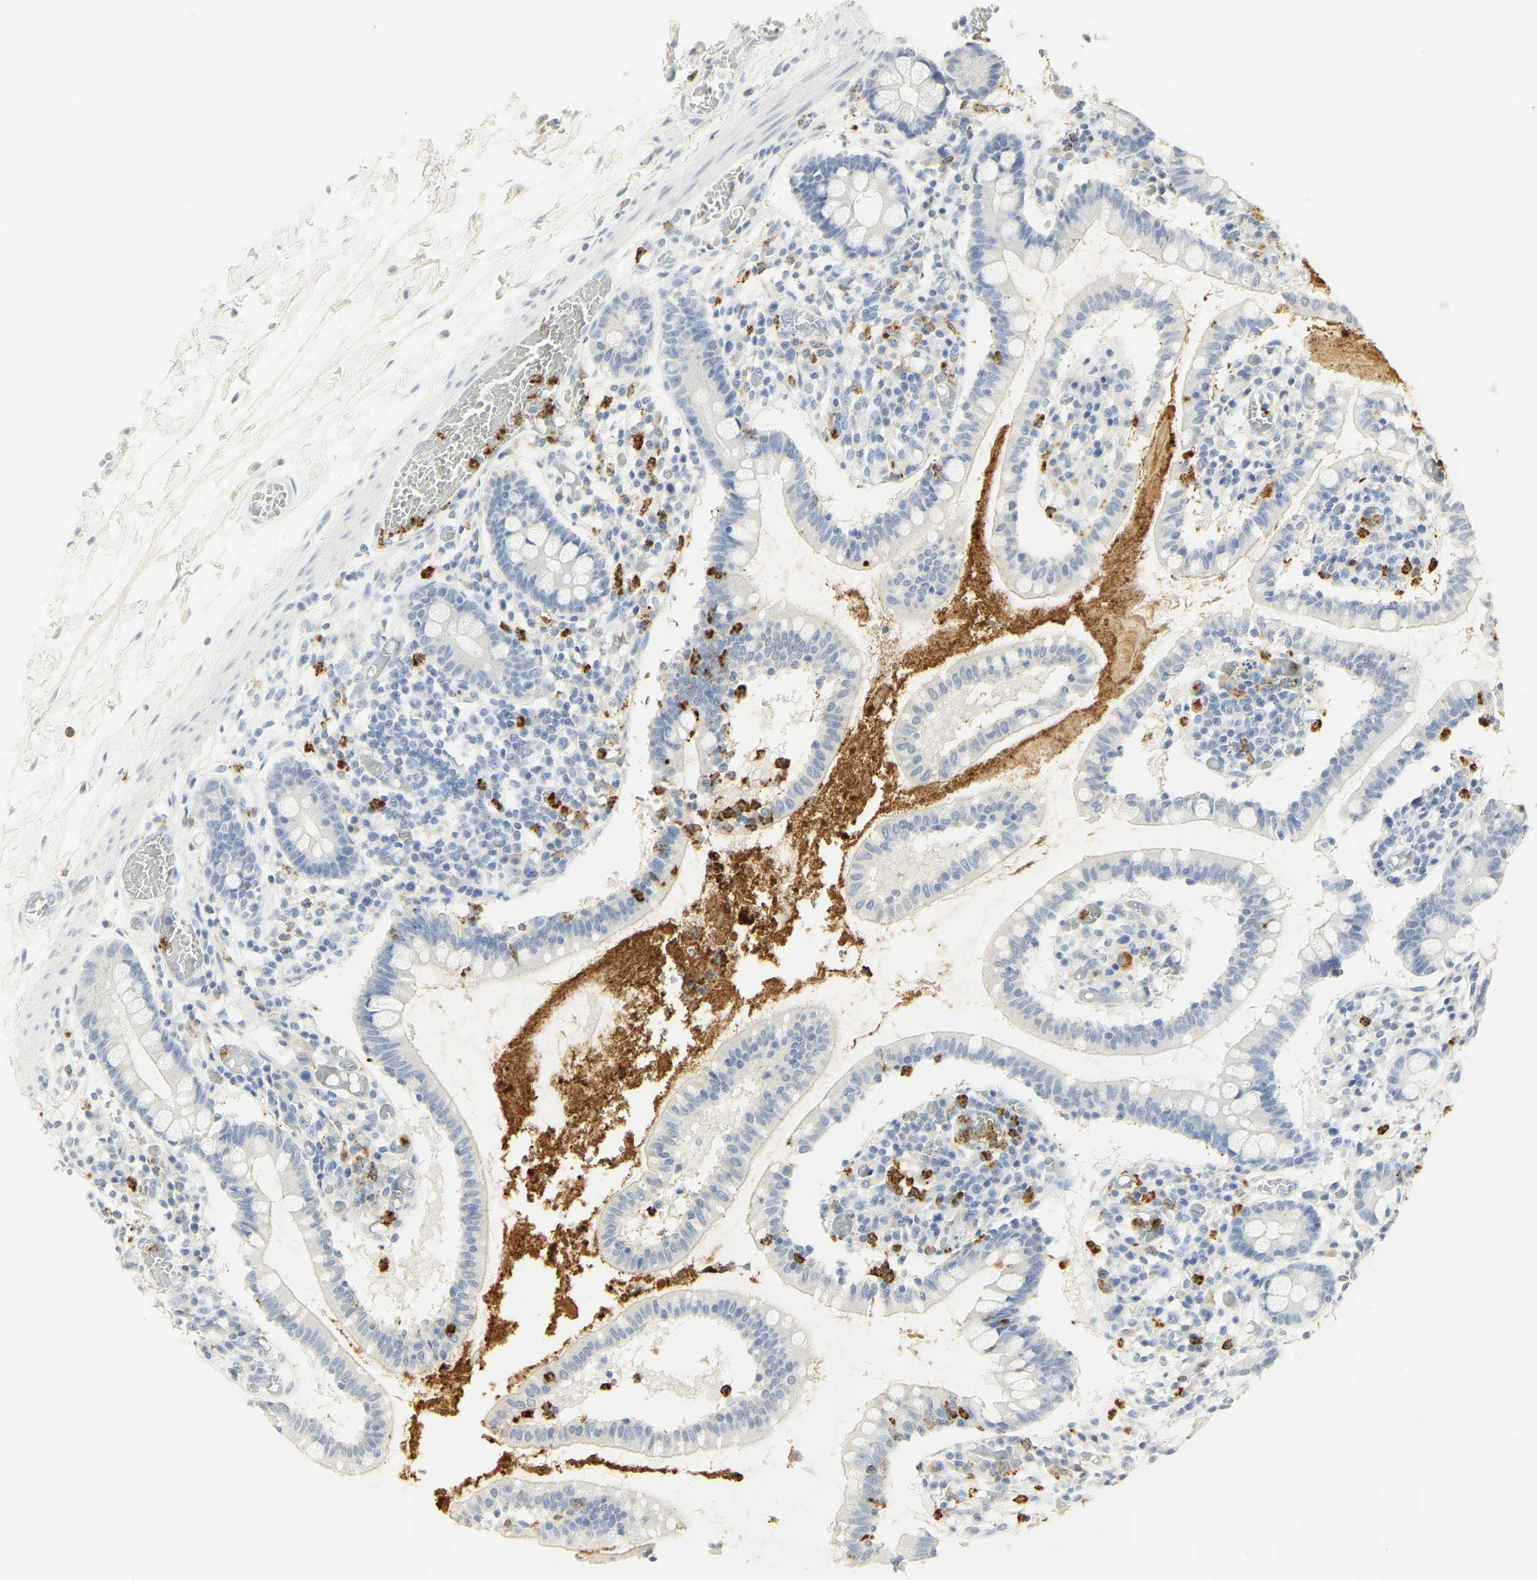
{"staining": {"intensity": "negative", "quantity": "none", "location": "none"}, "tissue": "small intestine", "cell_type": "Glandular cells", "image_type": "normal", "snomed": [{"axis": "morphology", "description": "Normal tissue, NOS"}, {"axis": "topography", "description": "Small intestine"}], "caption": "High magnification brightfield microscopy of unremarkable small intestine stained with DAB (3,3'-diaminobenzidine) (brown) and counterstained with hematoxylin (blue): glandular cells show no significant expression. Brightfield microscopy of immunohistochemistry (IHC) stained with DAB (brown) and hematoxylin (blue), captured at high magnification.", "gene": "MPO", "patient": {"sex": "female", "age": 61}}